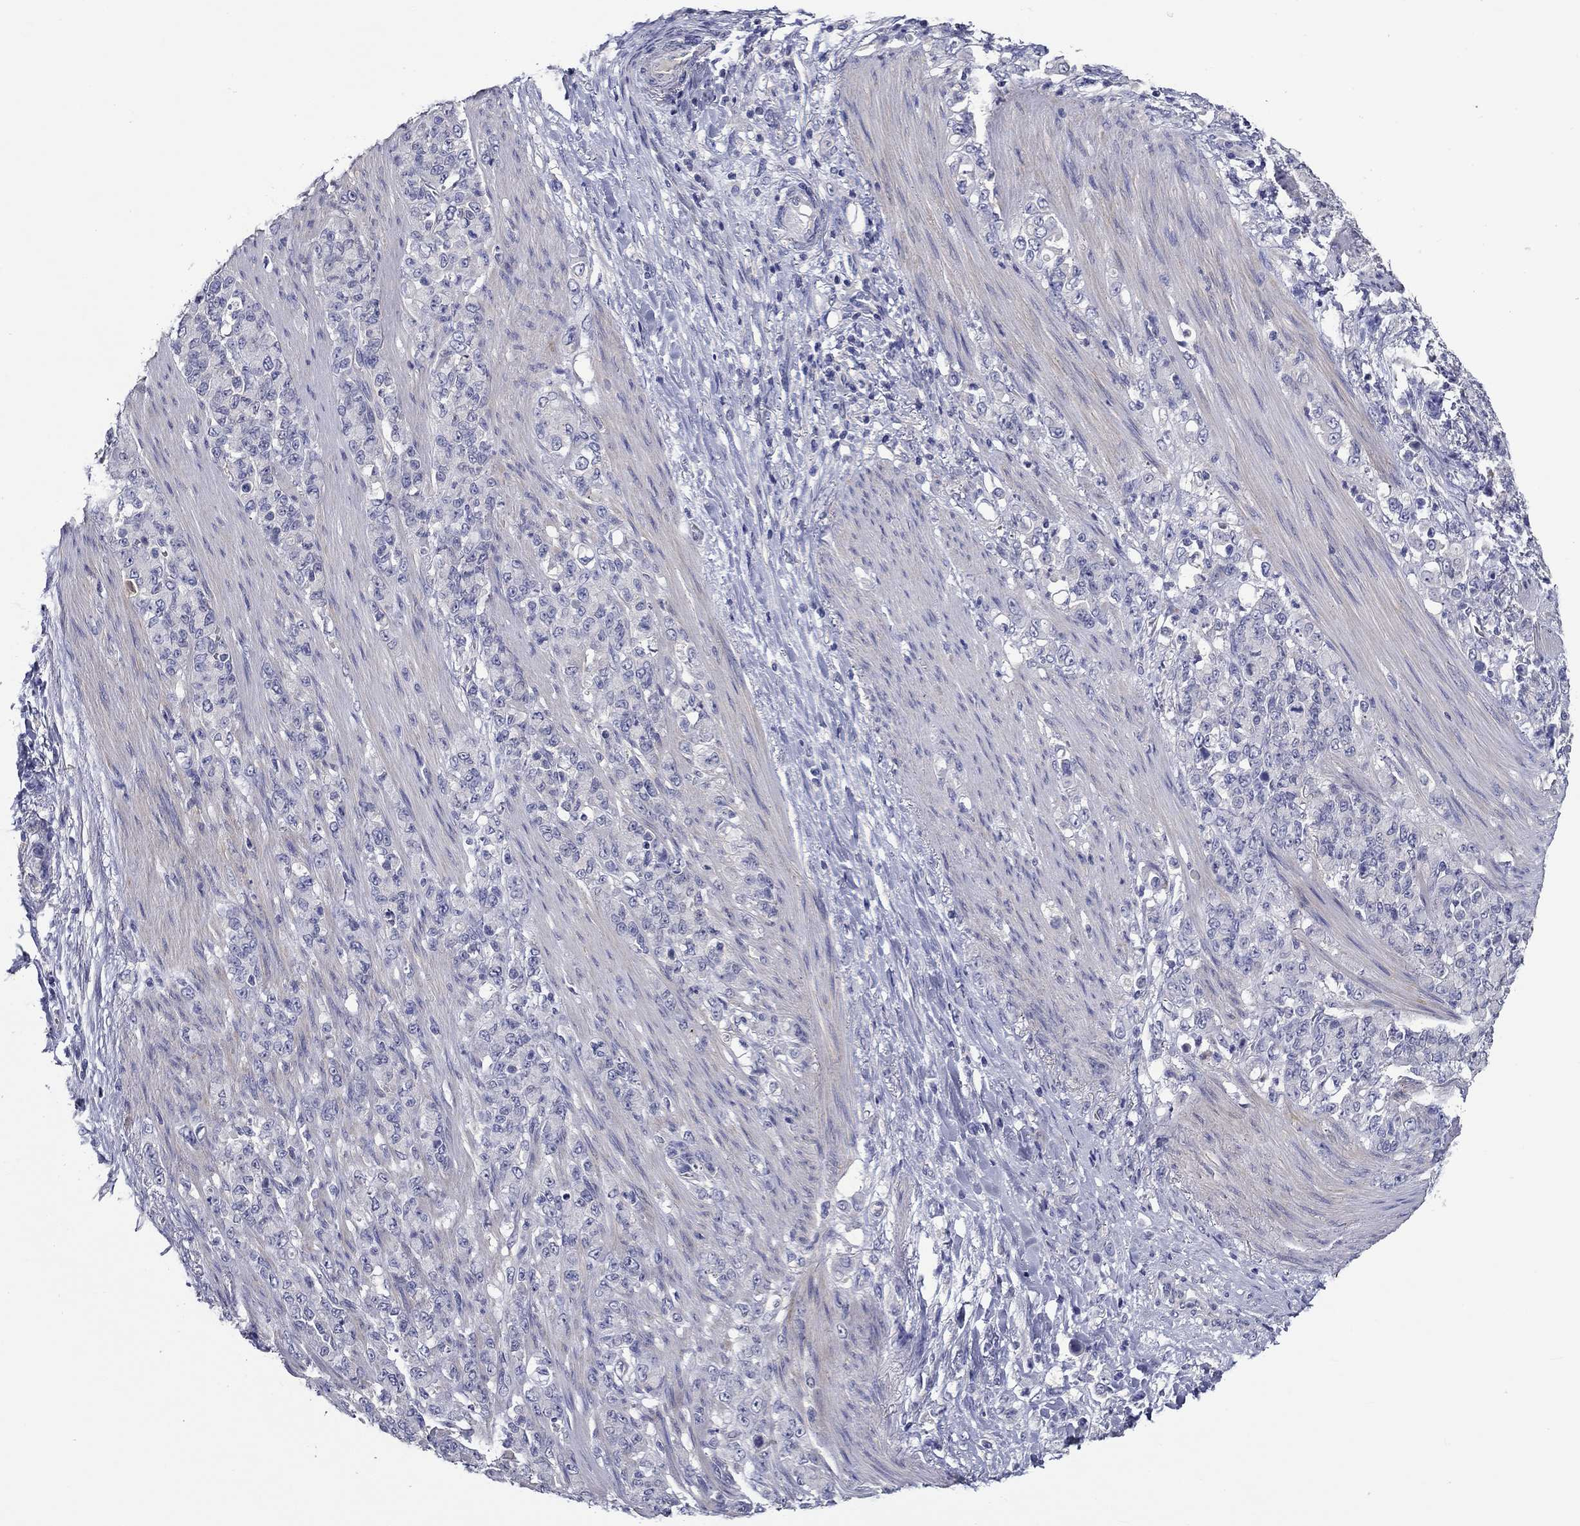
{"staining": {"intensity": "negative", "quantity": "none", "location": "none"}, "tissue": "stomach cancer", "cell_type": "Tumor cells", "image_type": "cancer", "snomed": [{"axis": "morphology", "description": "Adenocarcinoma, NOS"}, {"axis": "topography", "description": "Stomach"}], "caption": "The histopathology image displays no staining of tumor cells in stomach cancer (adenocarcinoma). (DAB immunohistochemistry (IHC) with hematoxylin counter stain).", "gene": "CNDP1", "patient": {"sex": "female", "age": 79}}